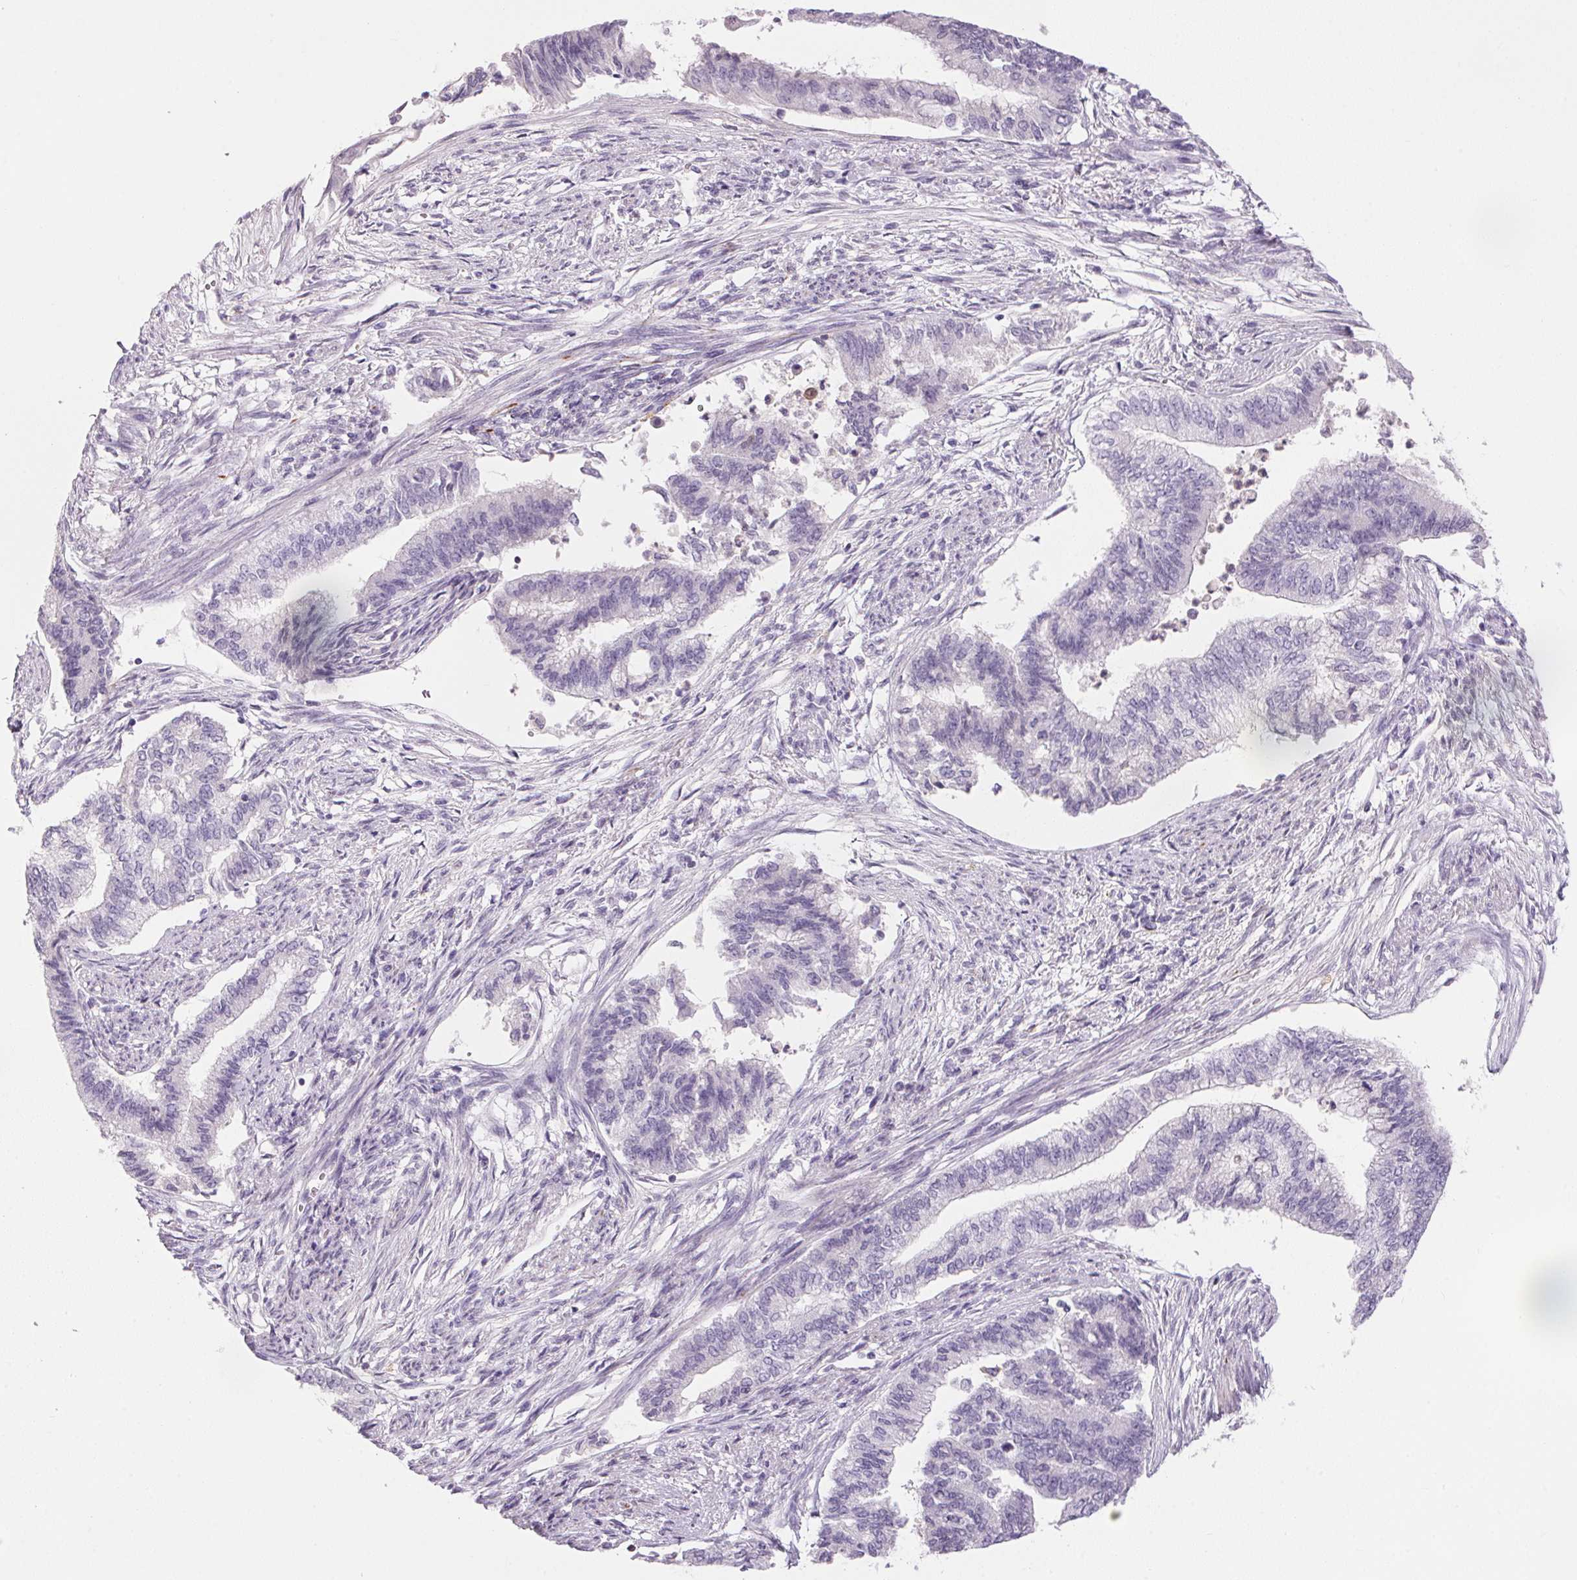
{"staining": {"intensity": "negative", "quantity": "none", "location": "none"}, "tissue": "endometrial cancer", "cell_type": "Tumor cells", "image_type": "cancer", "snomed": [{"axis": "morphology", "description": "Adenocarcinoma, NOS"}, {"axis": "topography", "description": "Endometrium"}], "caption": "This is an IHC photomicrograph of adenocarcinoma (endometrial). There is no staining in tumor cells.", "gene": "ECPAS", "patient": {"sex": "female", "age": 65}}